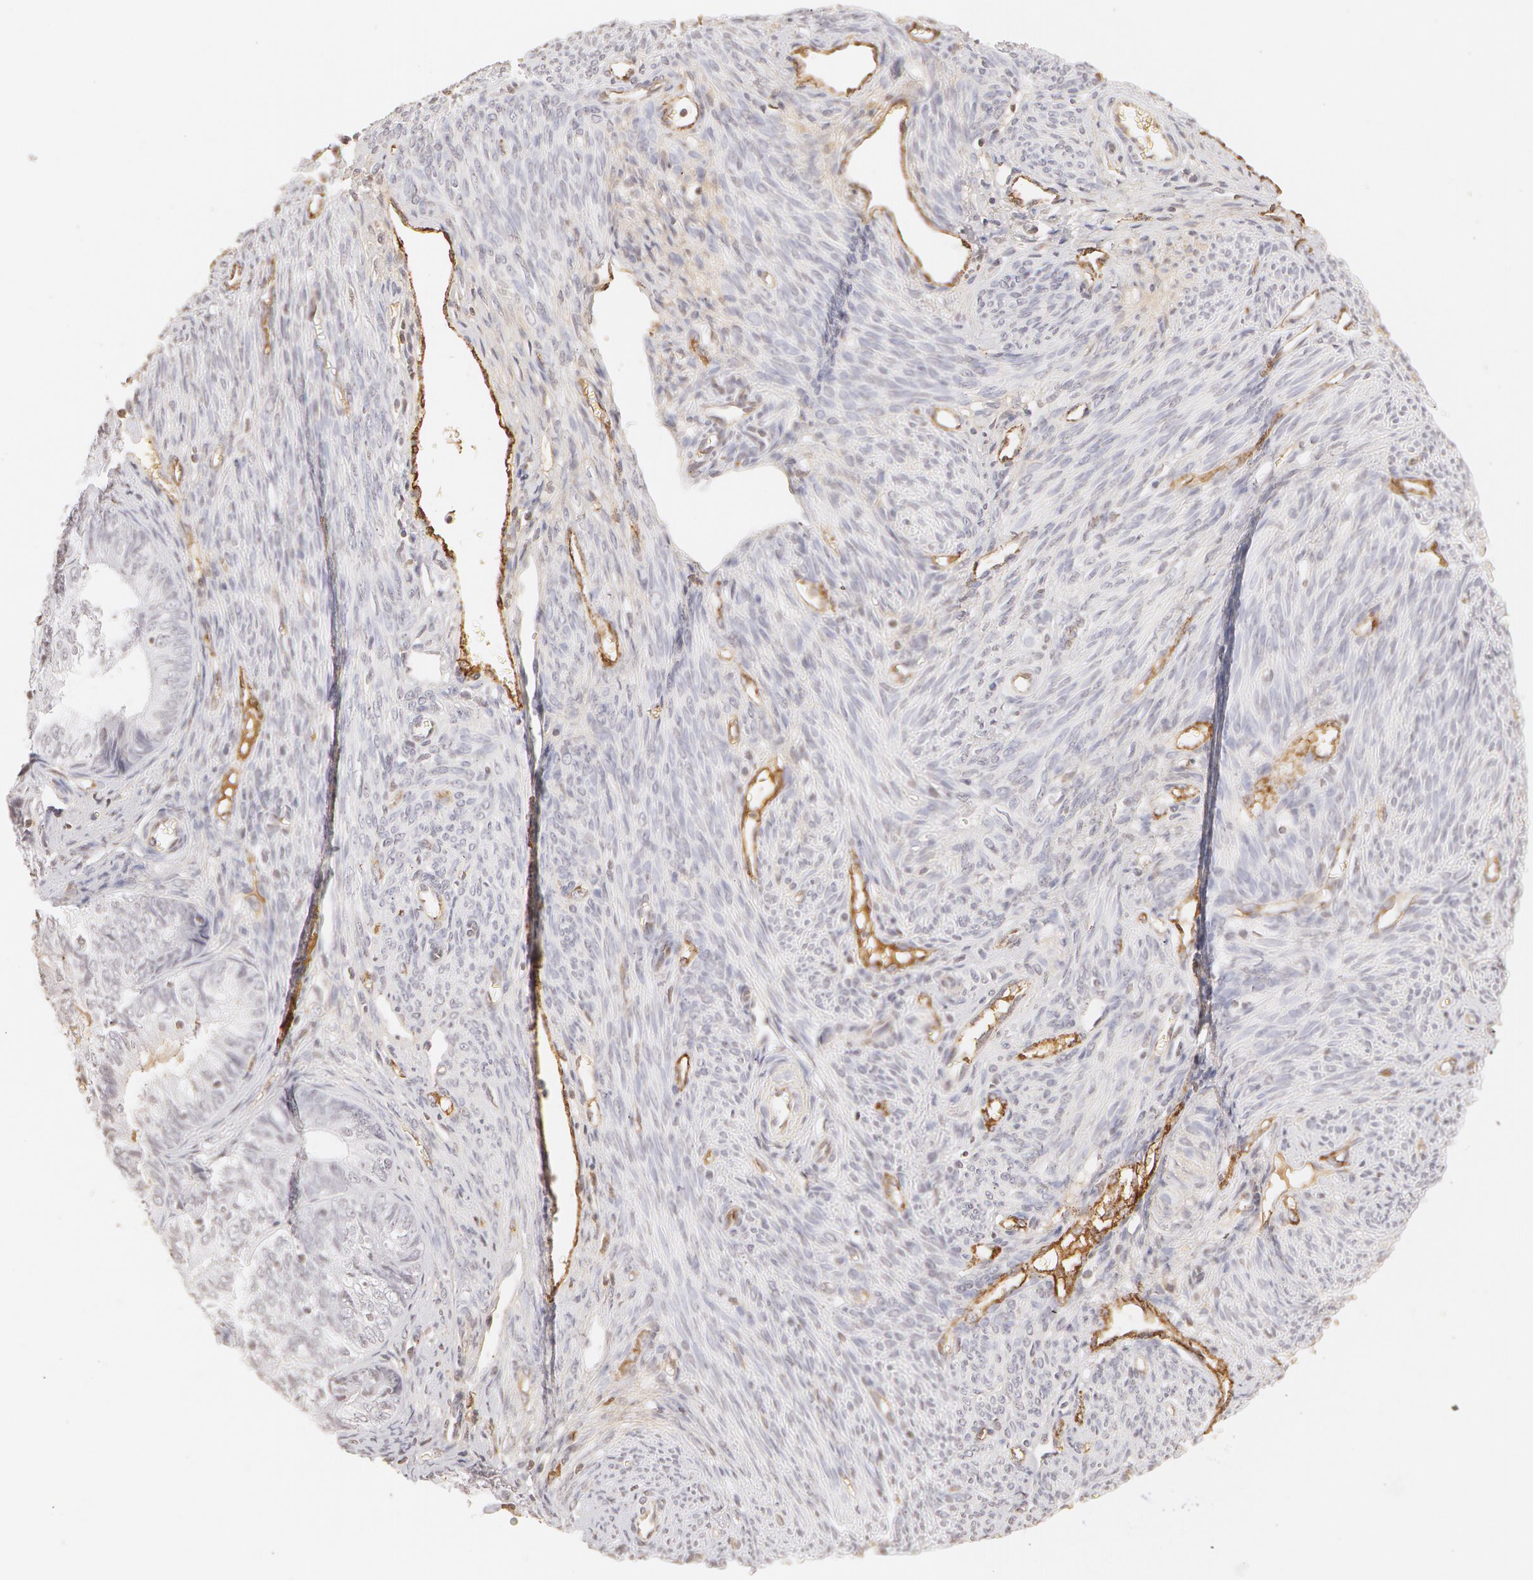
{"staining": {"intensity": "negative", "quantity": "none", "location": "none"}, "tissue": "endometrial cancer", "cell_type": "Tumor cells", "image_type": "cancer", "snomed": [{"axis": "morphology", "description": "Adenocarcinoma, NOS"}, {"axis": "topography", "description": "Endometrium"}], "caption": "Tumor cells are negative for protein expression in human endometrial cancer (adenocarcinoma).", "gene": "VWF", "patient": {"sex": "female", "age": 66}}